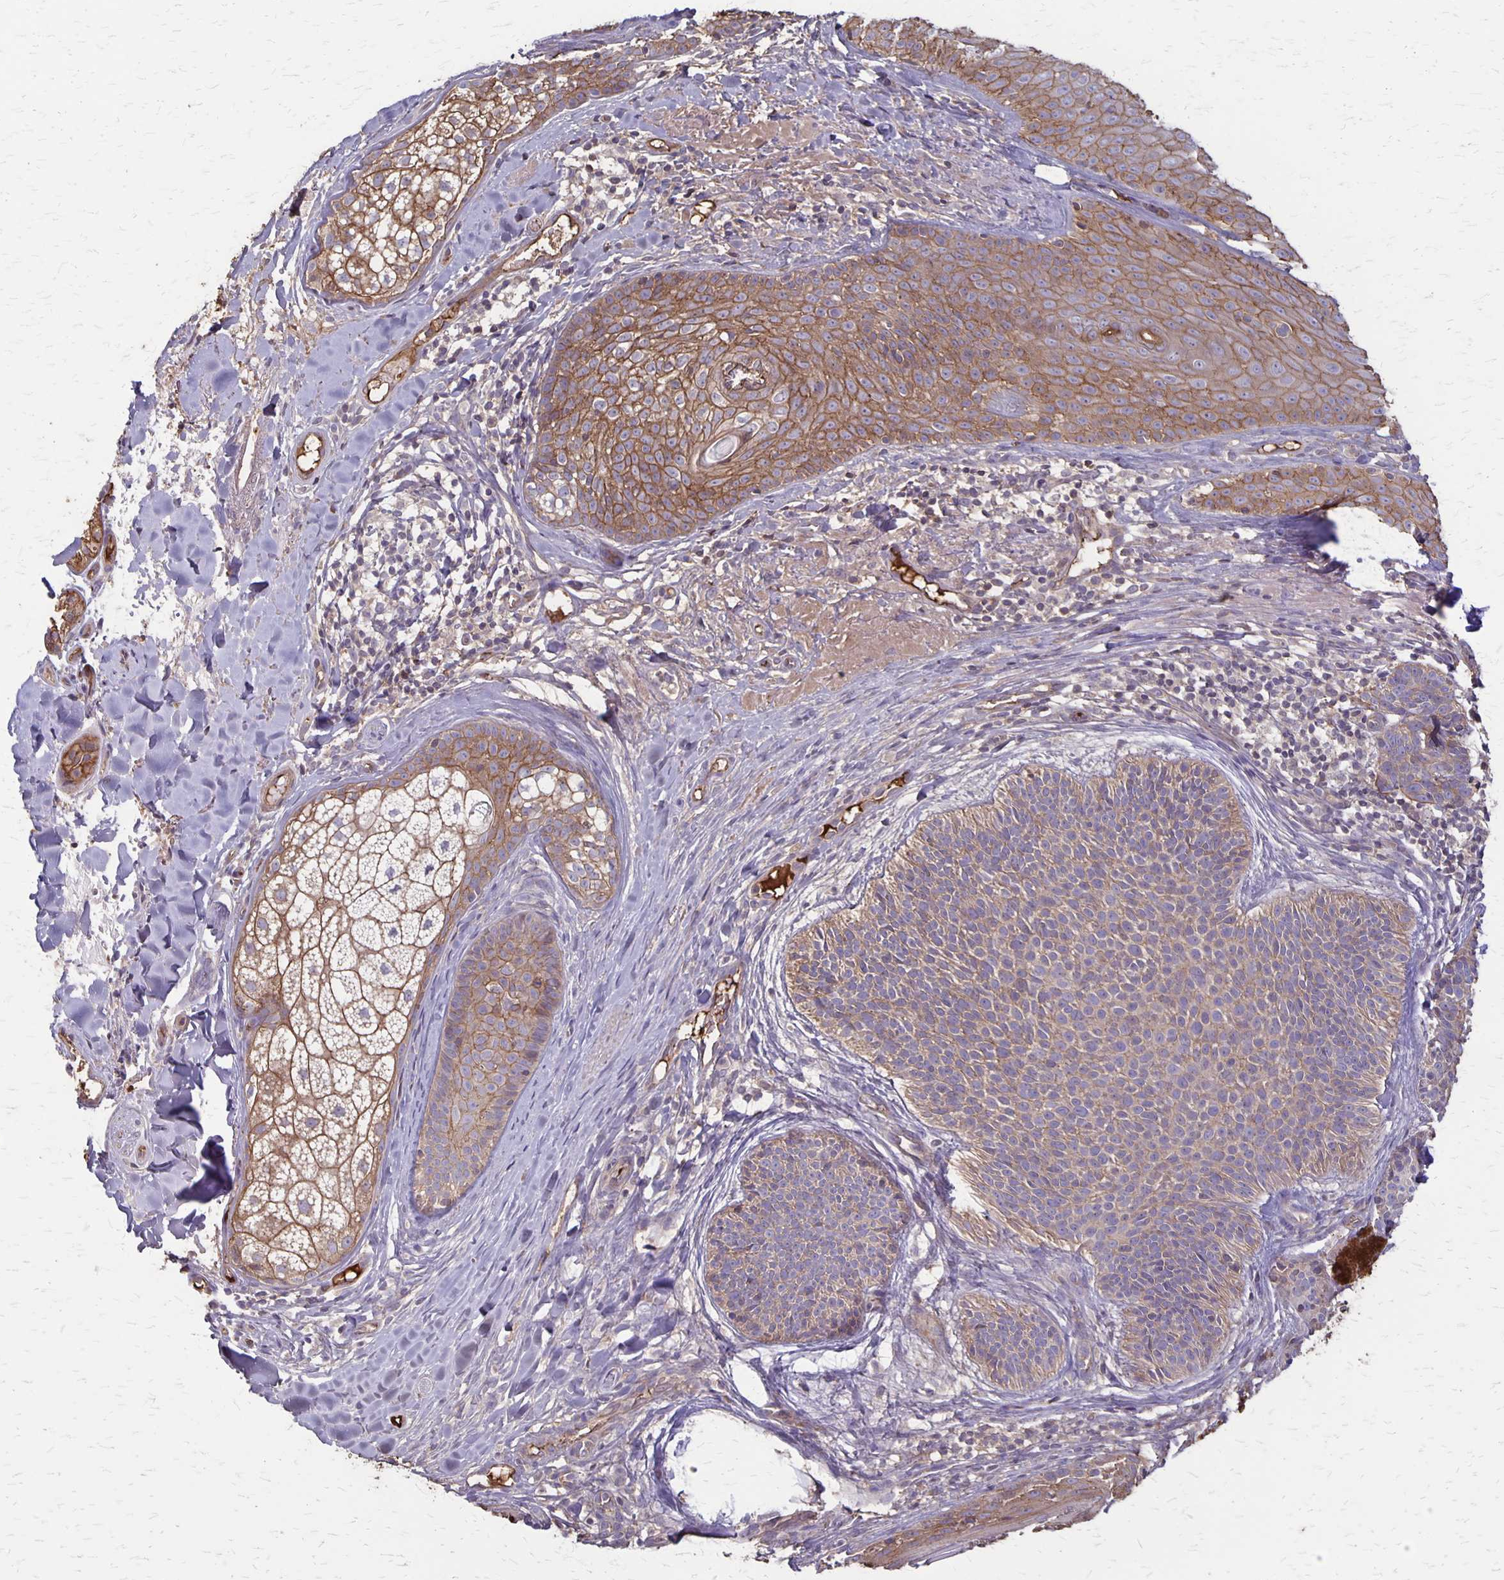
{"staining": {"intensity": "weak", "quantity": "<25%", "location": "cytoplasmic/membranous"}, "tissue": "skin cancer", "cell_type": "Tumor cells", "image_type": "cancer", "snomed": [{"axis": "morphology", "description": "Basal cell carcinoma"}, {"axis": "topography", "description": "Skin"}], "caption": "Immunohistochemical staining of human skin cancer shows no significant expression in tumor cells. (DAB (3,3'-diaminobenzidine) IHC visualized using brightfield microscopy, high magnification).", "gene": "PROM2", "patient": {"sex": "male", "age": 82}}